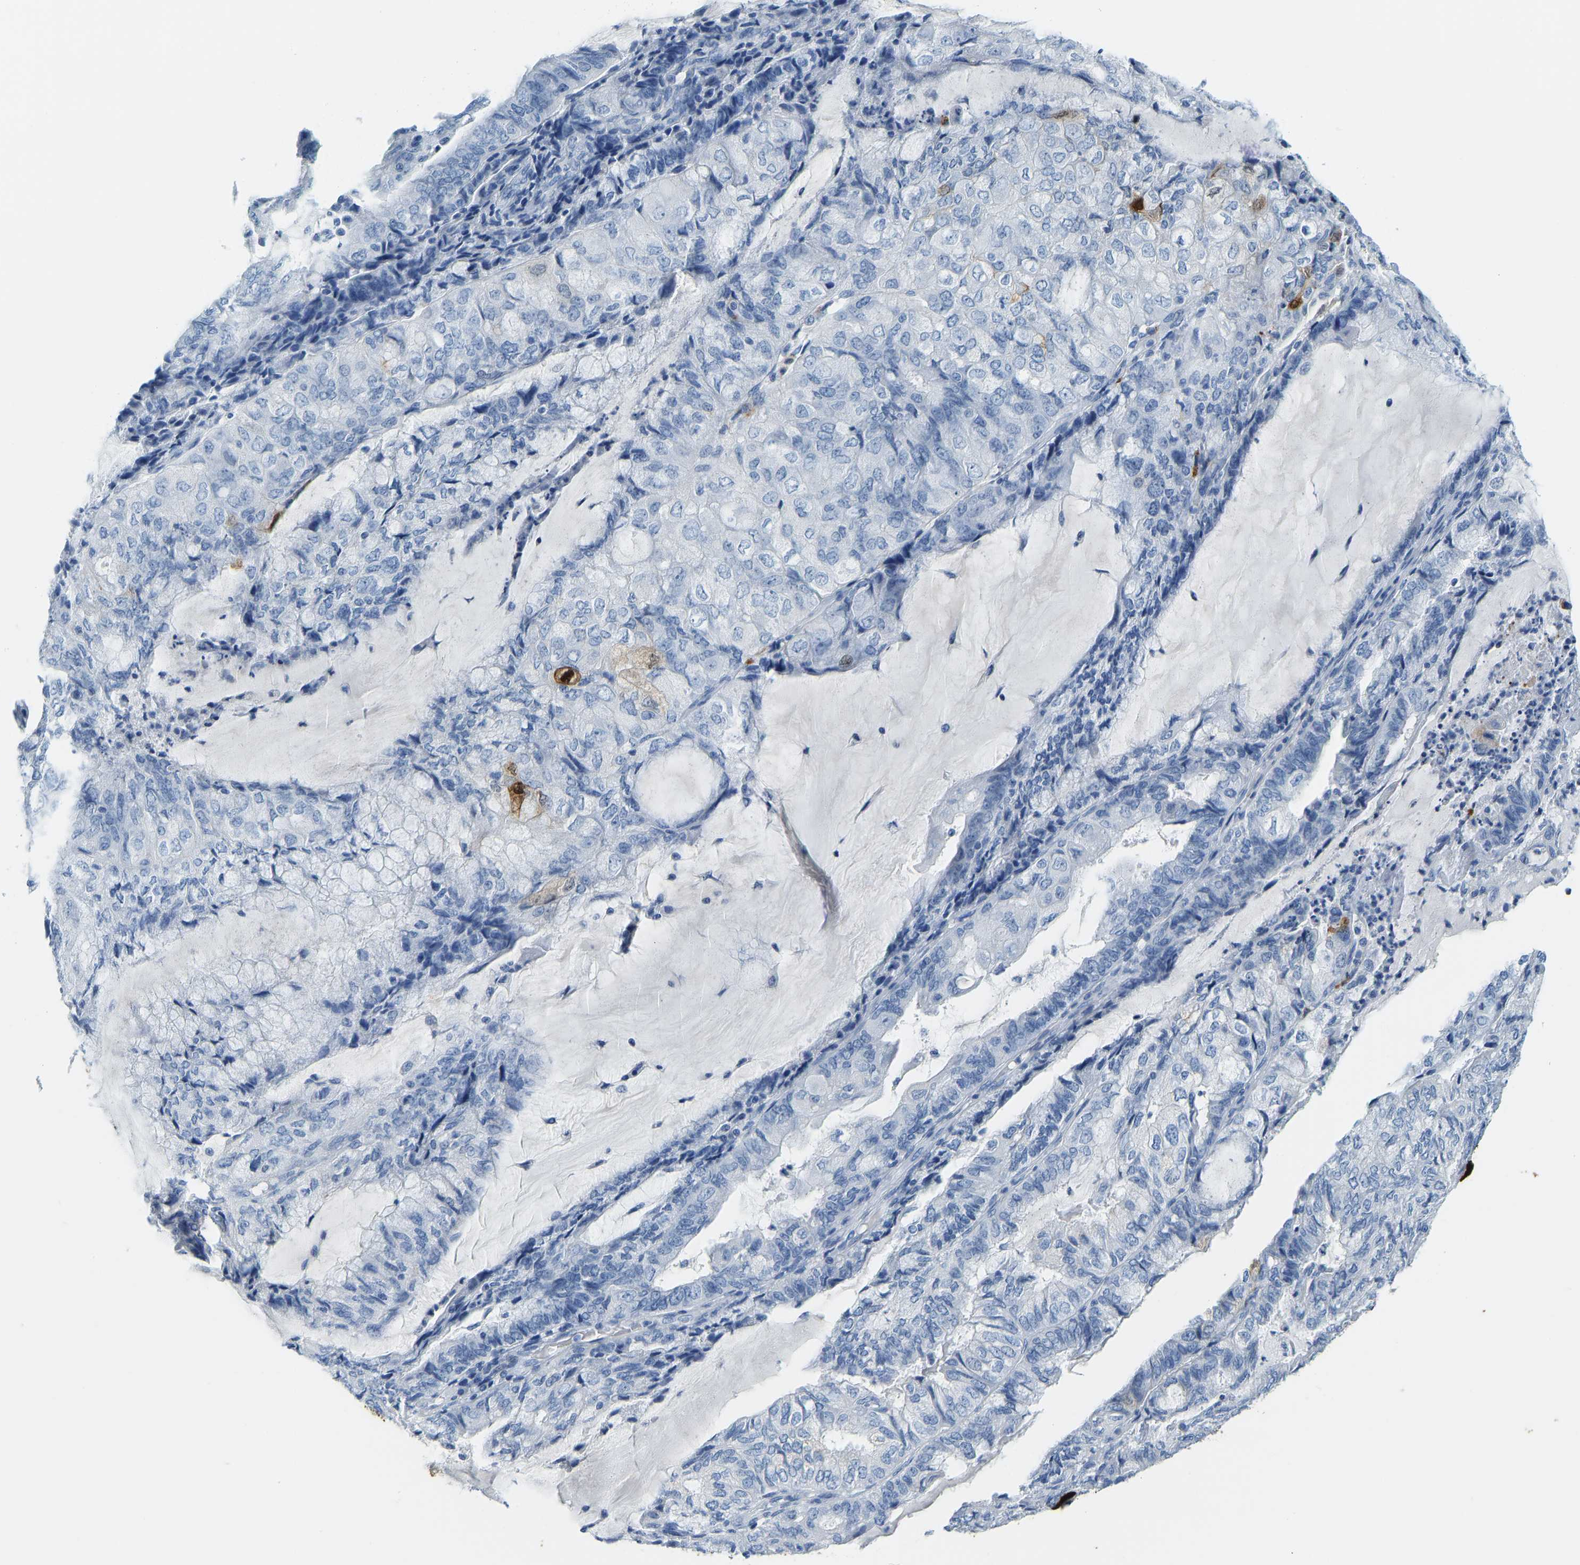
{"staining": {"intensity": "negative", "quantity": "none", "location": "none"}, "tissue": "endometrial cancer", "cell_type": "Tumor cells", "image_type": "cancer", "snomed": [{"axis": "morphology", "description": "Adenocarcinoma, NOS"}, {"axis": "topography", "description": "Endometrium"}], "caption": "Endometrial cancer was stained to show a protein in brown. There is no significant expression in tumor cells. (IHC, brightfield microscopy, high magnification).", "gene": "SERPINB3", "patient": {"sex": "female", "age": 81}}